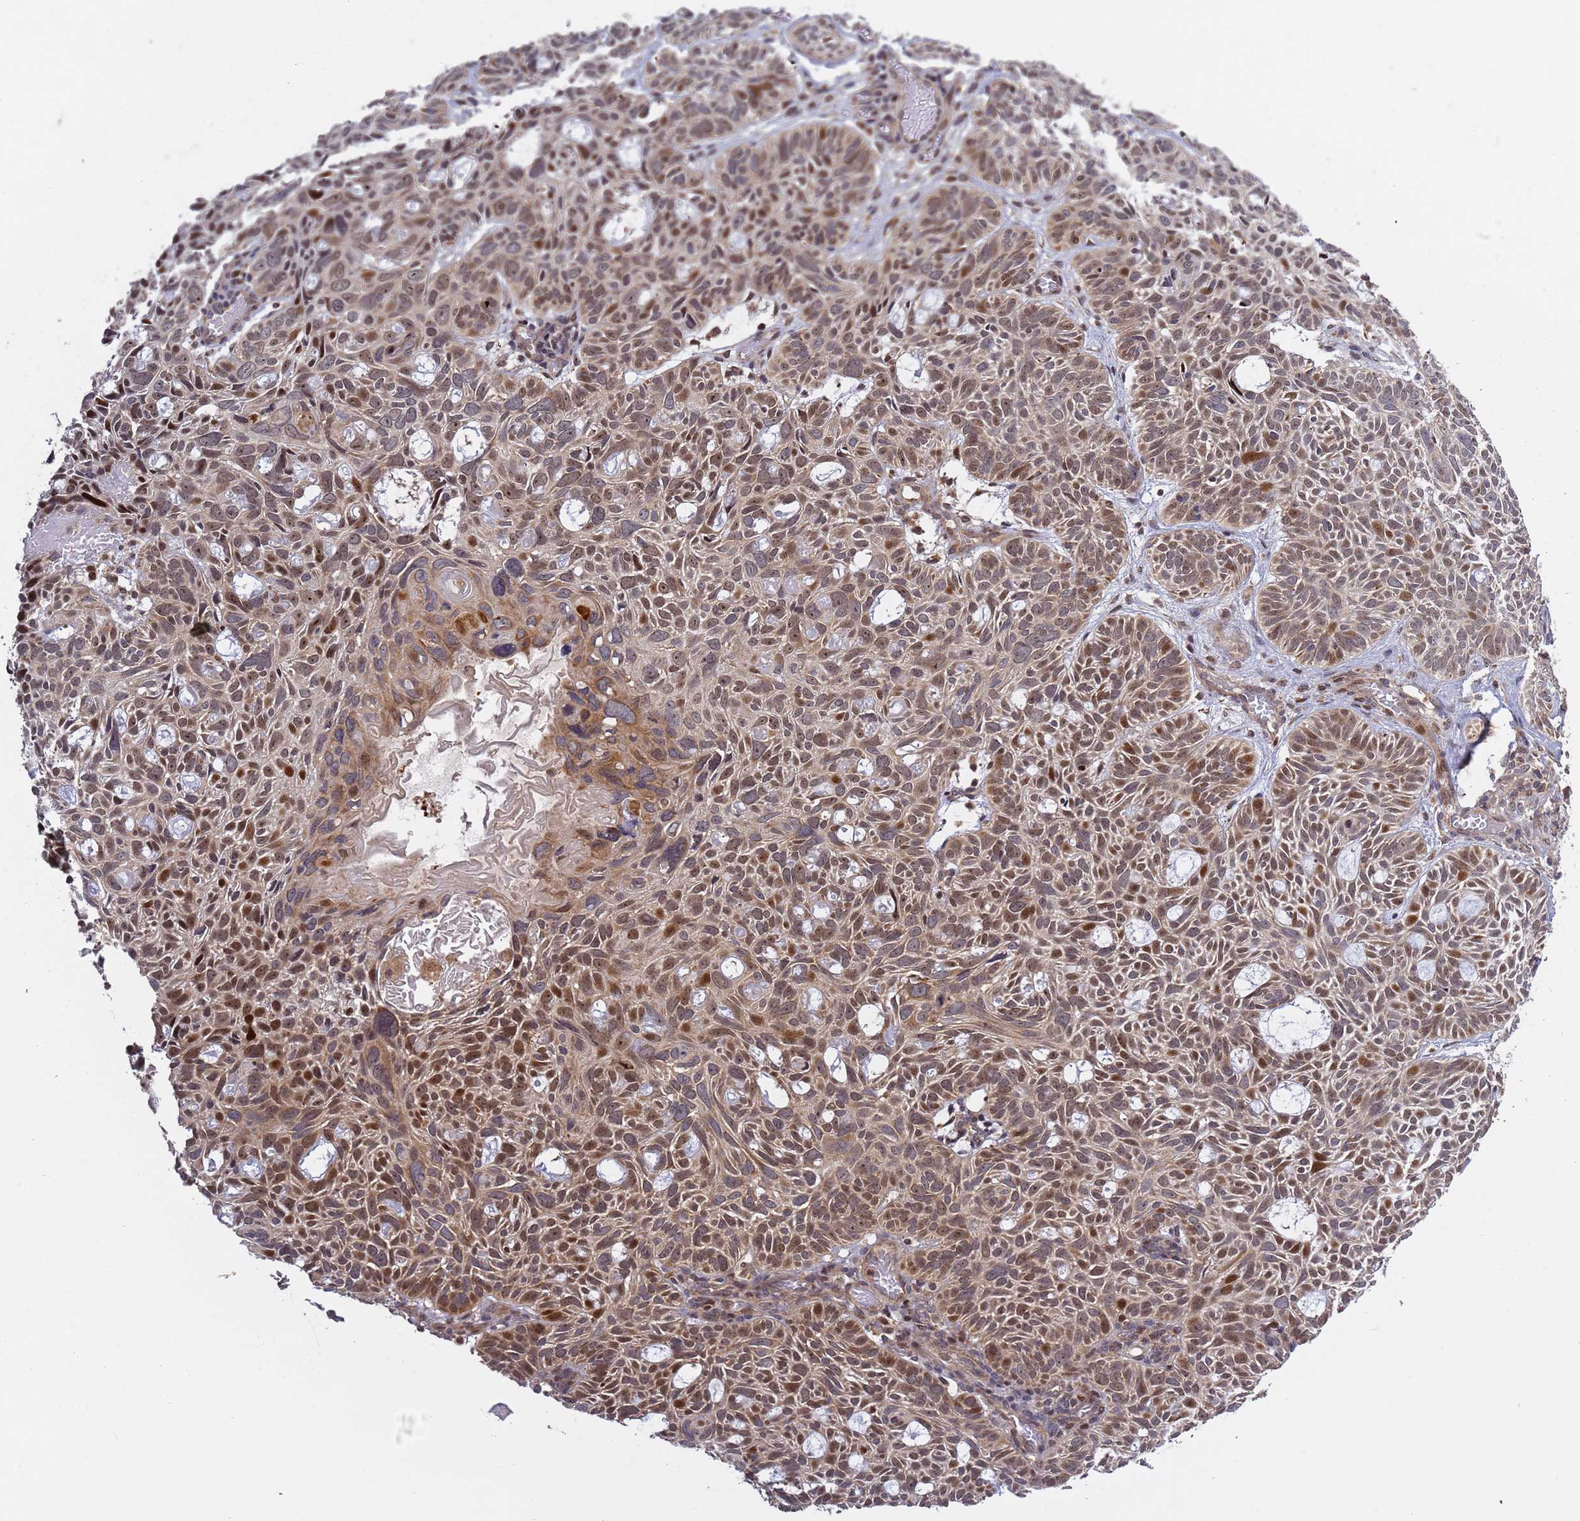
{"staining": {"intensity": "moderate", "quantity": ">75%", "location": "cytoplasmic/membranous,nuclear"}, "tissue": "skin cancer", "cell_type": "Tumor cells", "image_type": "cancer", "snomed": [{"axis": "morphology", "description": "Basal cell carcinoma"}, {"axis": "topography", "description": "Skin"}], "caption": "Tumor cells exhibit medium levels of moderate cytoplasmic/membranous and nuclear staining in about >75% of cells in human skin cancer. Immunohistochemistry stains the protein in brown and the nuclei are stained blue.", "gene": "RCOR2", "patient": {"sex": "male", "age": 69}}